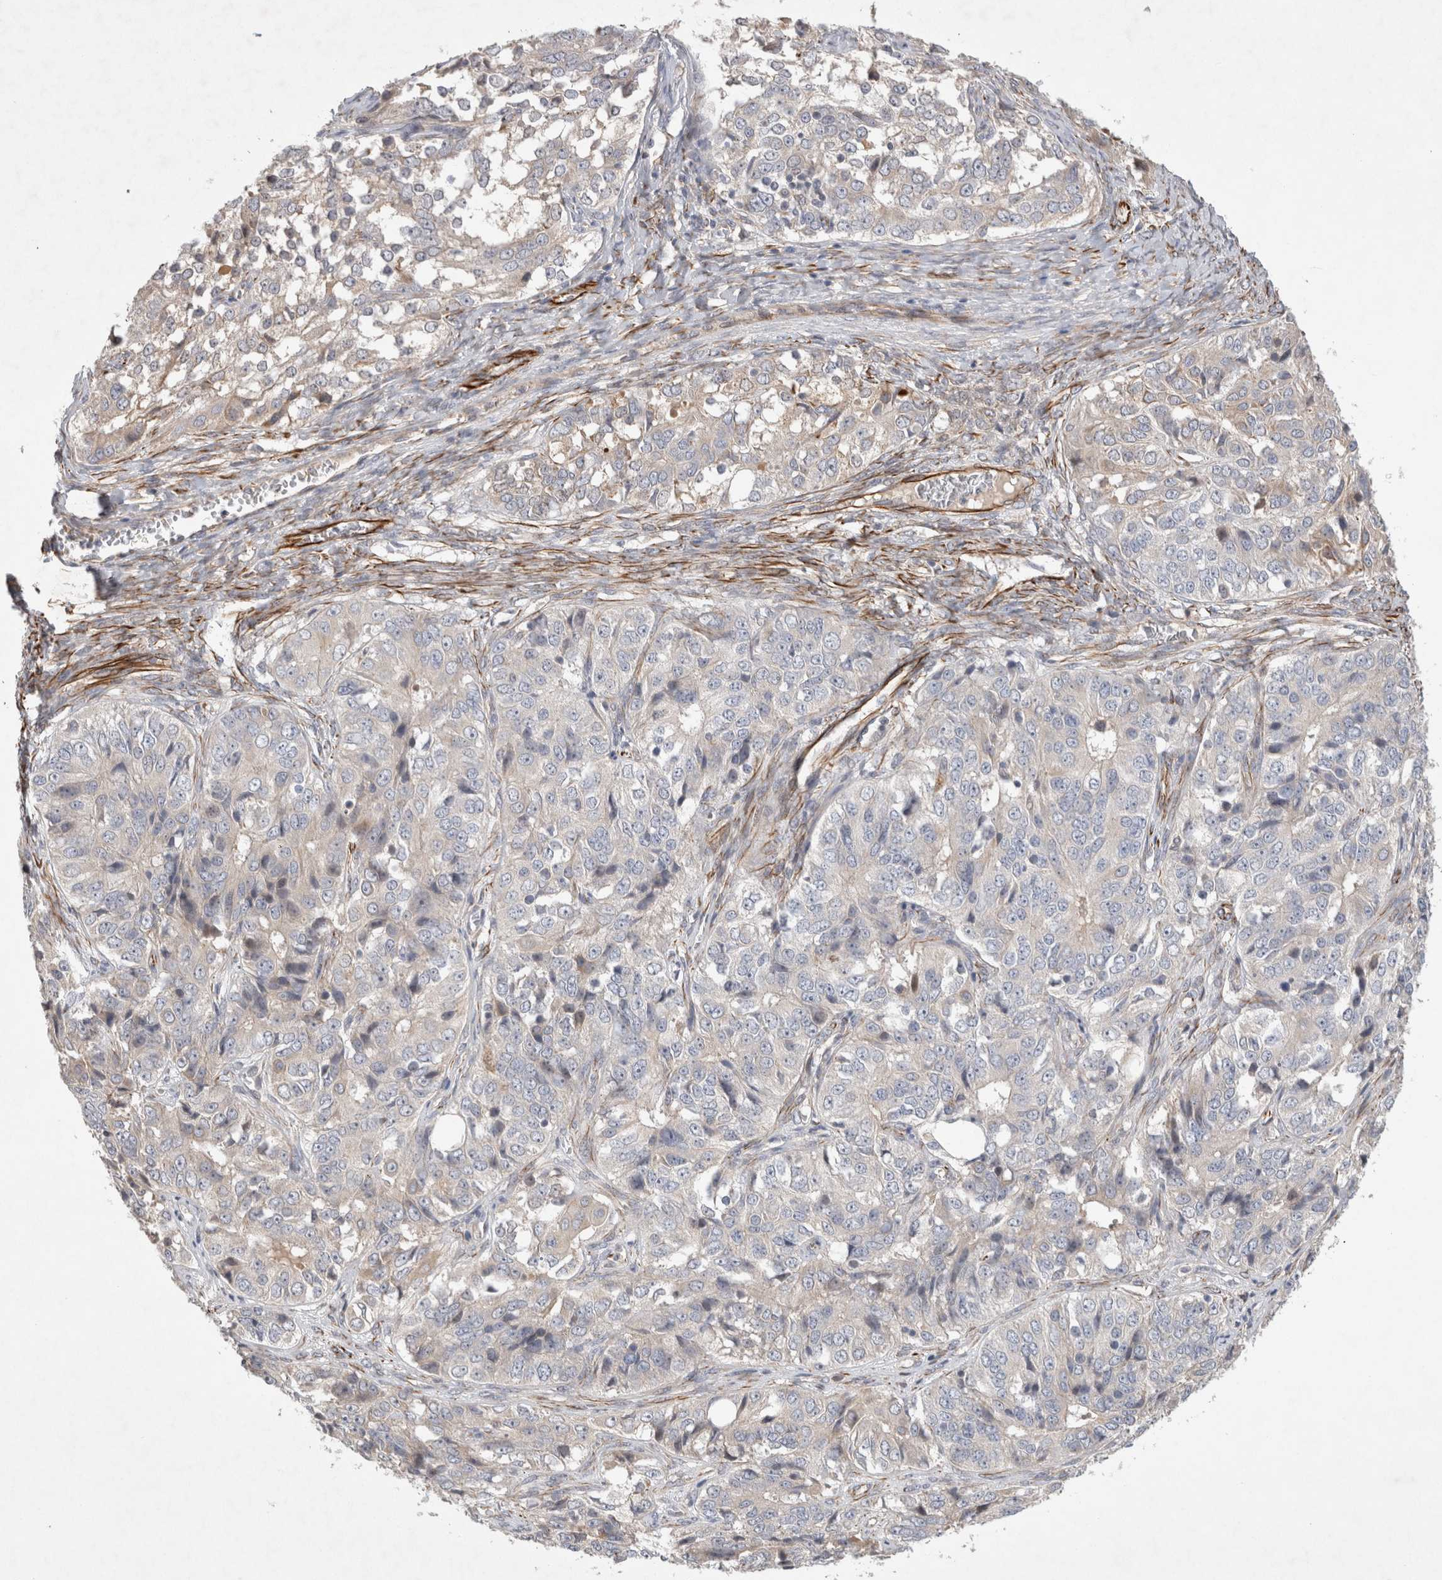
{"staining": {"intensity": "weak", "quantity": "<25%", "location": "cytoplasmic/membranous"}, "tissue": "ovarian cancer", "cell_type": "Tumor cells", "image_type": "cancer", "snomed": [{"axis": "morphology", "description": "Carcinoma, endometroid"}, {"axis": "topography", "description": "Ovary"}], "caption": "There is no significant expression in tumor cells of ovarian cancer. The staining is performed using DAB brown chromogen with nuclei counter-stained in using hematoxylin.", "gene": "NMU", "patient": {"sex": "female", "age": 51}}